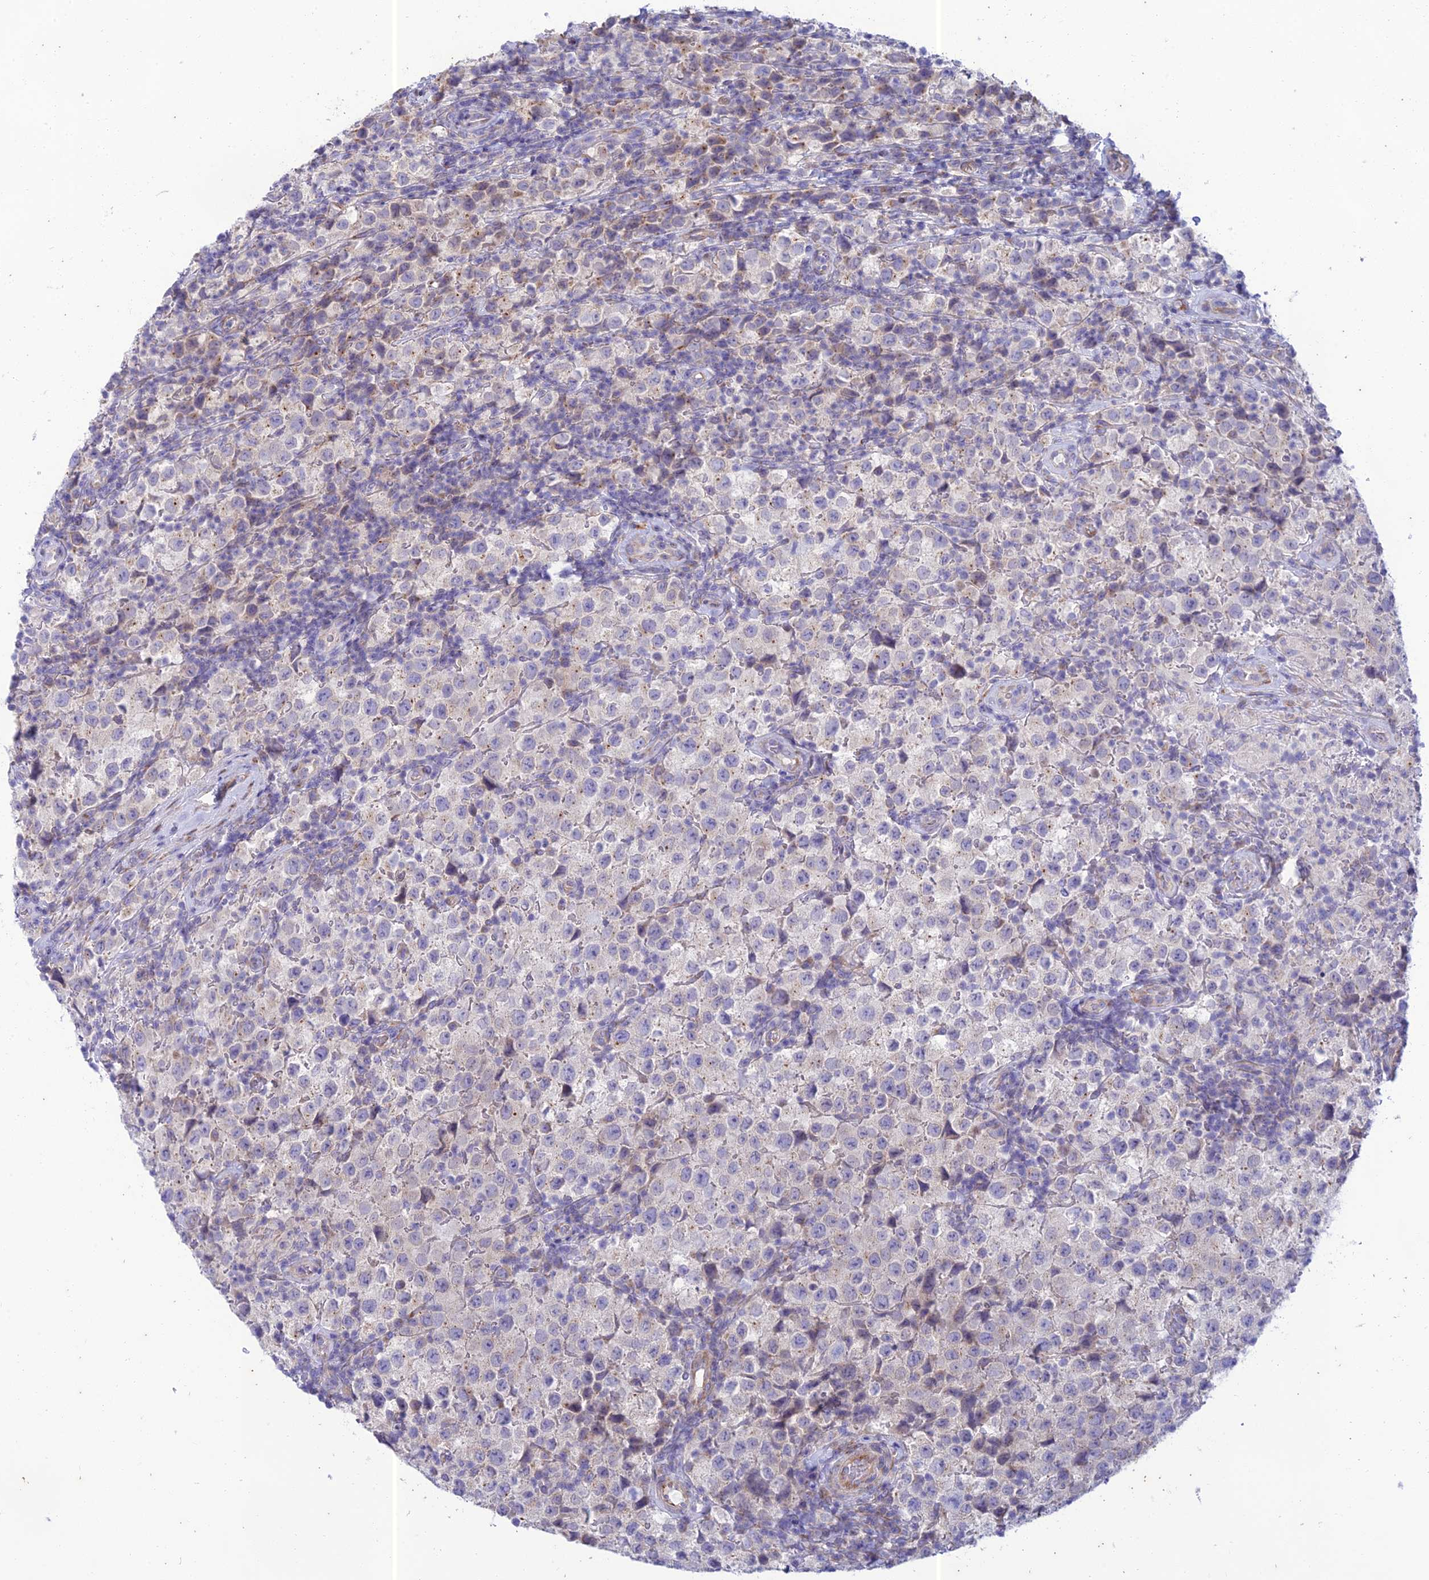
{"staining": {"intensity": "negative", "quantity": "none", "location": "none"}, "tissue": "testis cancer", "cell_type": "Tumor cells", "image_type": "cancer", "snomed": [{"axis": "morphology", "description": "Seminoma, NOS"}, {"axis": "morphology", "description": "Carcinoma, Embryonal, NOS"}, {"axis": "topography", "description": "Testis"}], "caption": "This is a micrograph of IHC staining of testis cancer (embryonal carcinoma), which shows no expression in tumor cells.", "gene": "PTCD2", "patient": {"sex": "male", "age": 41}}